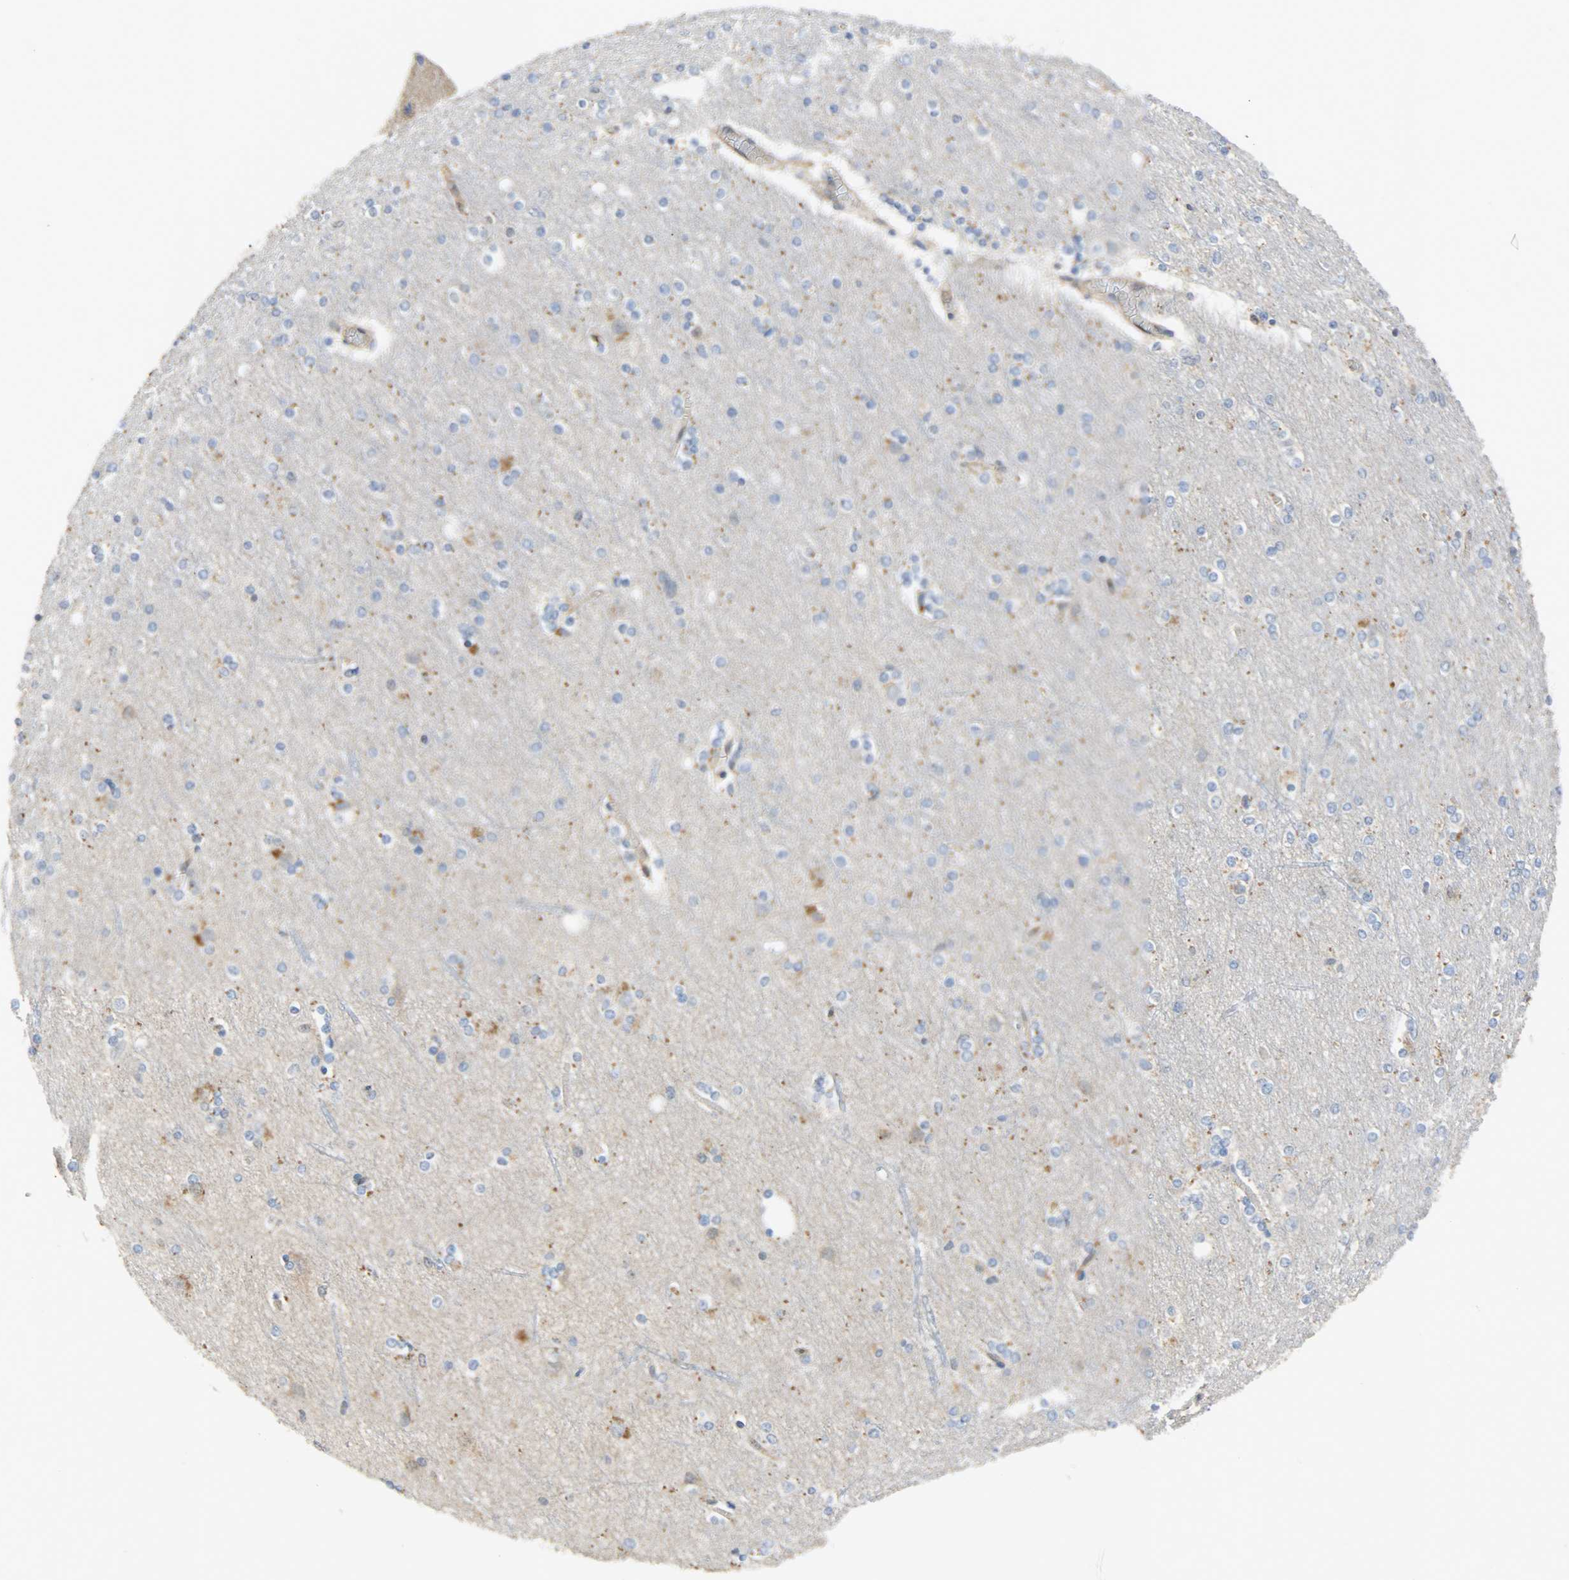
{"staining": {"intensity": "negative", "quantity": "none", "location": "none"}, "tissue": "cerebral cortex", "cell_type": "Endothelial cells", "image_type": "normal", "snomed": [{"axis": "morphology", "description": "Normal tissue, NOS"}, {"axis": "topography", "description": "Cerebral cortex"}], "caption": "DAB (3,3'-diaminobenzidine) immunohistochemical staining of normal human cerebral cortex exhibits no significant expression in endothelial cells.", "gene": "FKBP1A", "patient": {"sex": "female", "age": 54}}